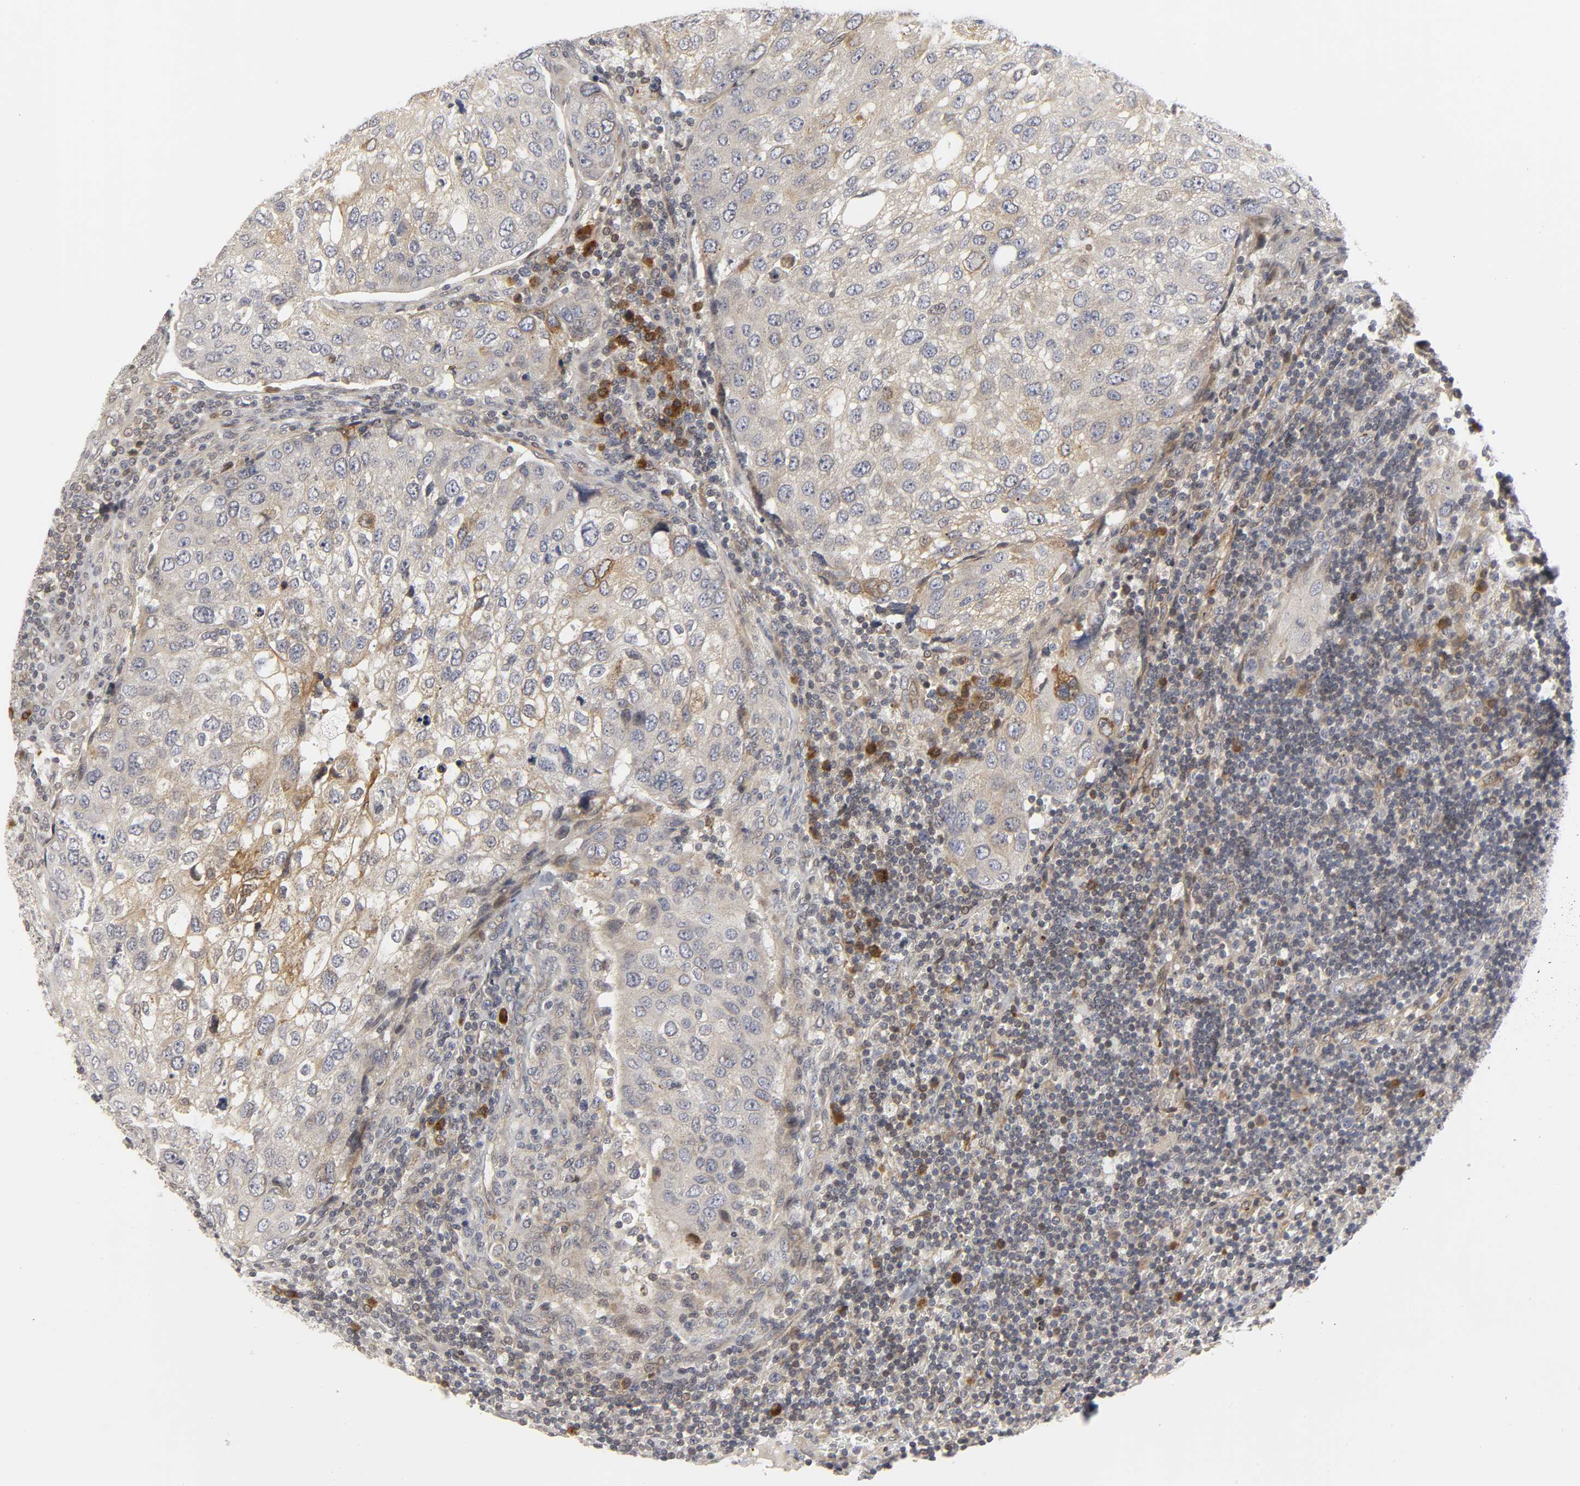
{"staining": {"intensity": "weak", "quantity": "<25%", "location": "cytoplasmic/membranous"}, "tissue": "urothelial cancer", "cell_type": "Tumor cells", "image_type": "cancer", "snomed": [{"axis": "morphology", "description": "Urothelial carcinoma, High grade"}, {"axis": "topography", "description": "Lymph node"}, {"axis": "topography", "description": "Urinary bladder"}], "caption": "Photomicrograph shows no protein positivity in tumor cells of urothelial cancer tissue. (Stains: DAB immunohistochemistry (IHC) with hematoxylin counter stain, Microscopy: brightfield microscopy at high magnification).", "gene": "ASB6", "patient": {"sex": "male", "age": 51}}